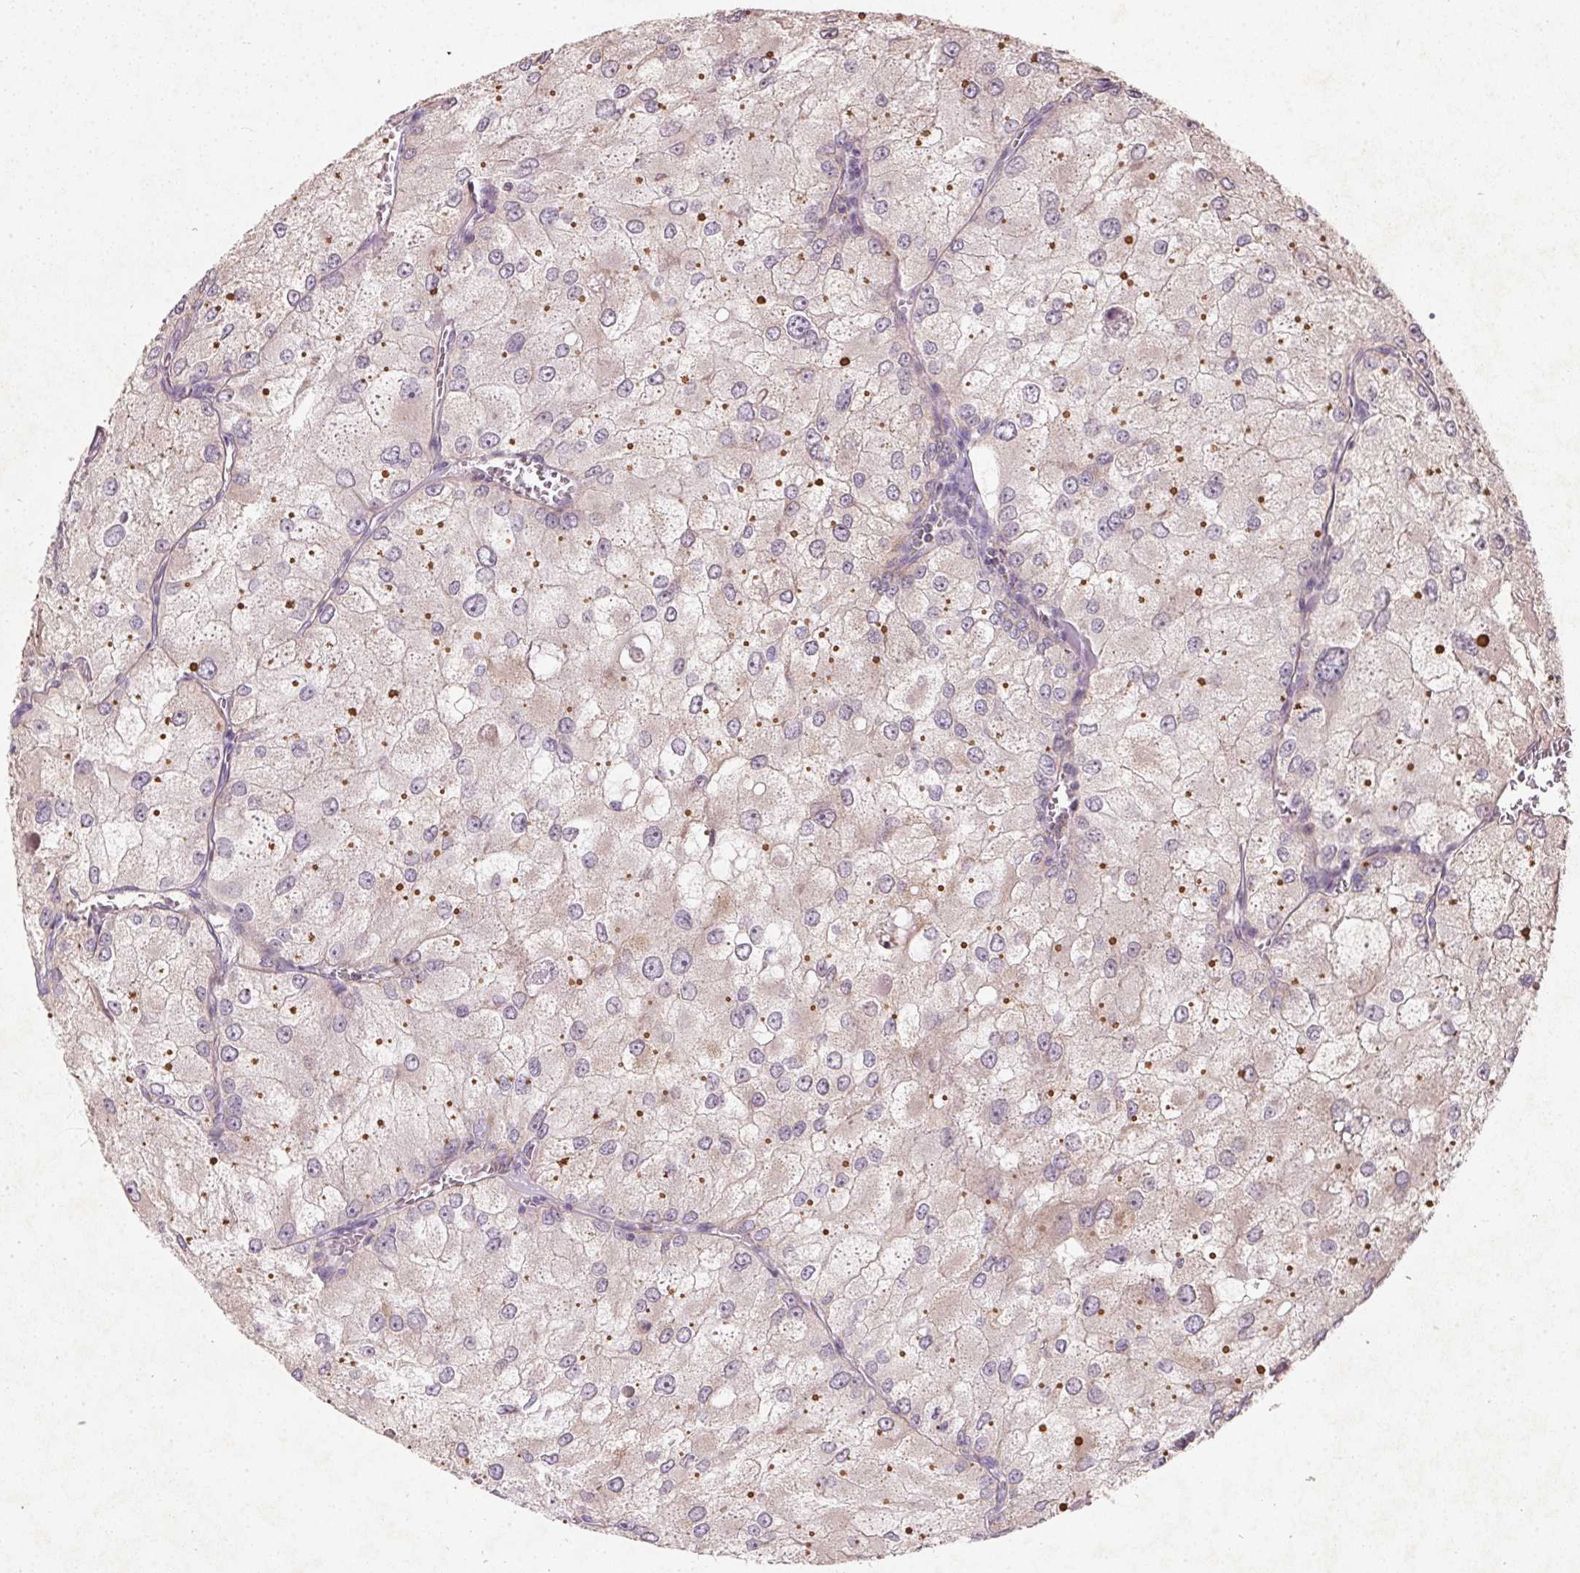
{"staining": {"intensity": "negative", "quantity": "none", "location": "none"}, "tissue": "renal cancer", "cell_type": "Tumor cells", "image_type": "cancer", "snomed": [{"axis": "morphology", "description": "Adenocarcinoma, NOS"}, {"axis": "topography", "description": "Kidney"}], "caption": "Immunohistochemical staining of human renal cancer (adenocarcinoma) demonstrates no significant expression in tumor cells.", "gene": "KCNK15", "patient": {"sex": "female", "age": 70}}